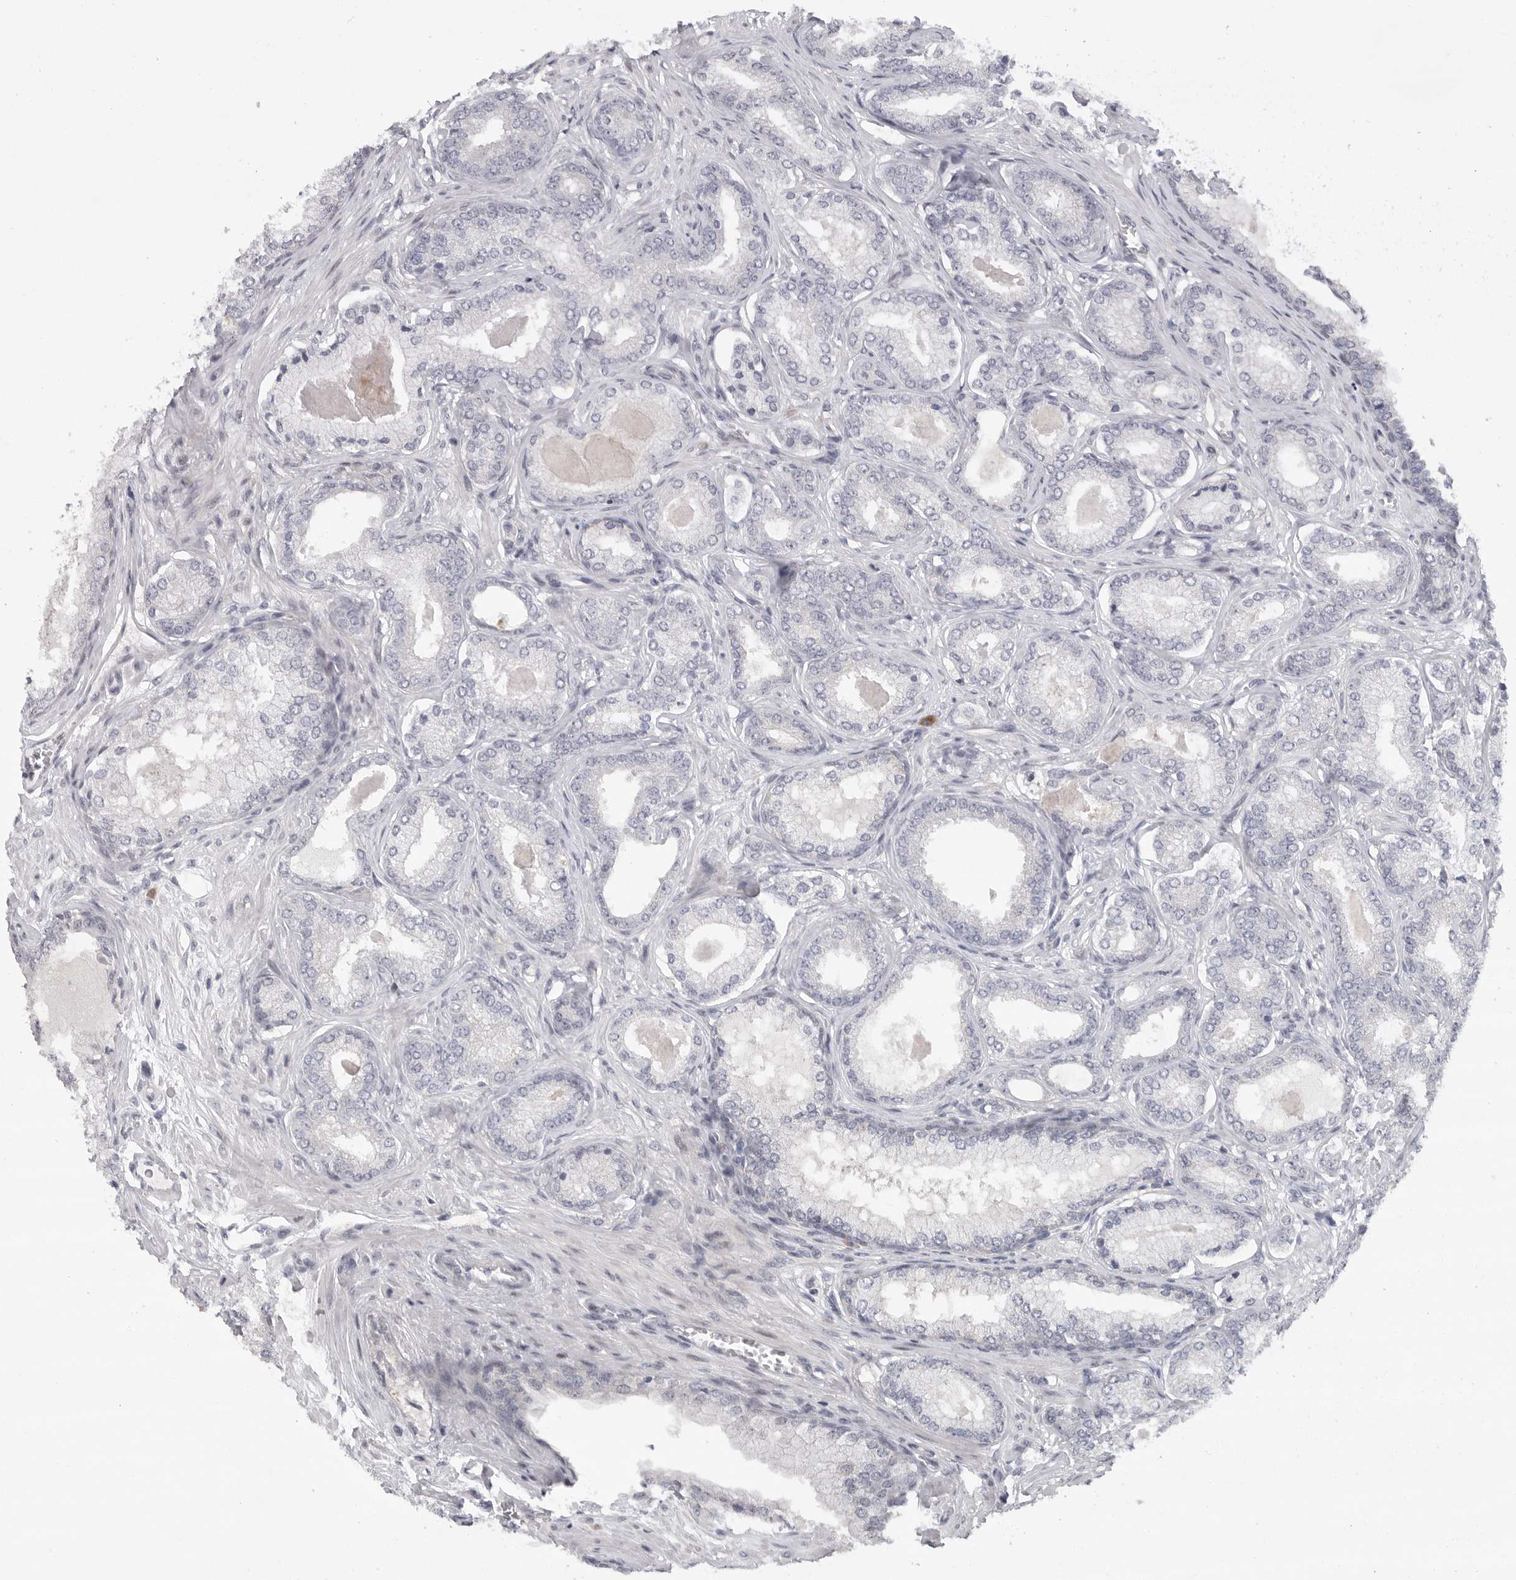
{"staining": {"intensity": "negative", "quantity": "none", "location": "none"}, "tissue": "prostate cancer", "cell_type": "Tumor cells", "image_type": "cancer", "snomed": [{"axis": "morphology", "description": "Adenocarcinoma, Low grade"}, {"axis": "topography", "description": "Prostate"}], "caption": "Tumor cells show no significant staining in prostate cancer.", "gene": "FBXO43", "patient": {"sex": "male", "age": 70}}